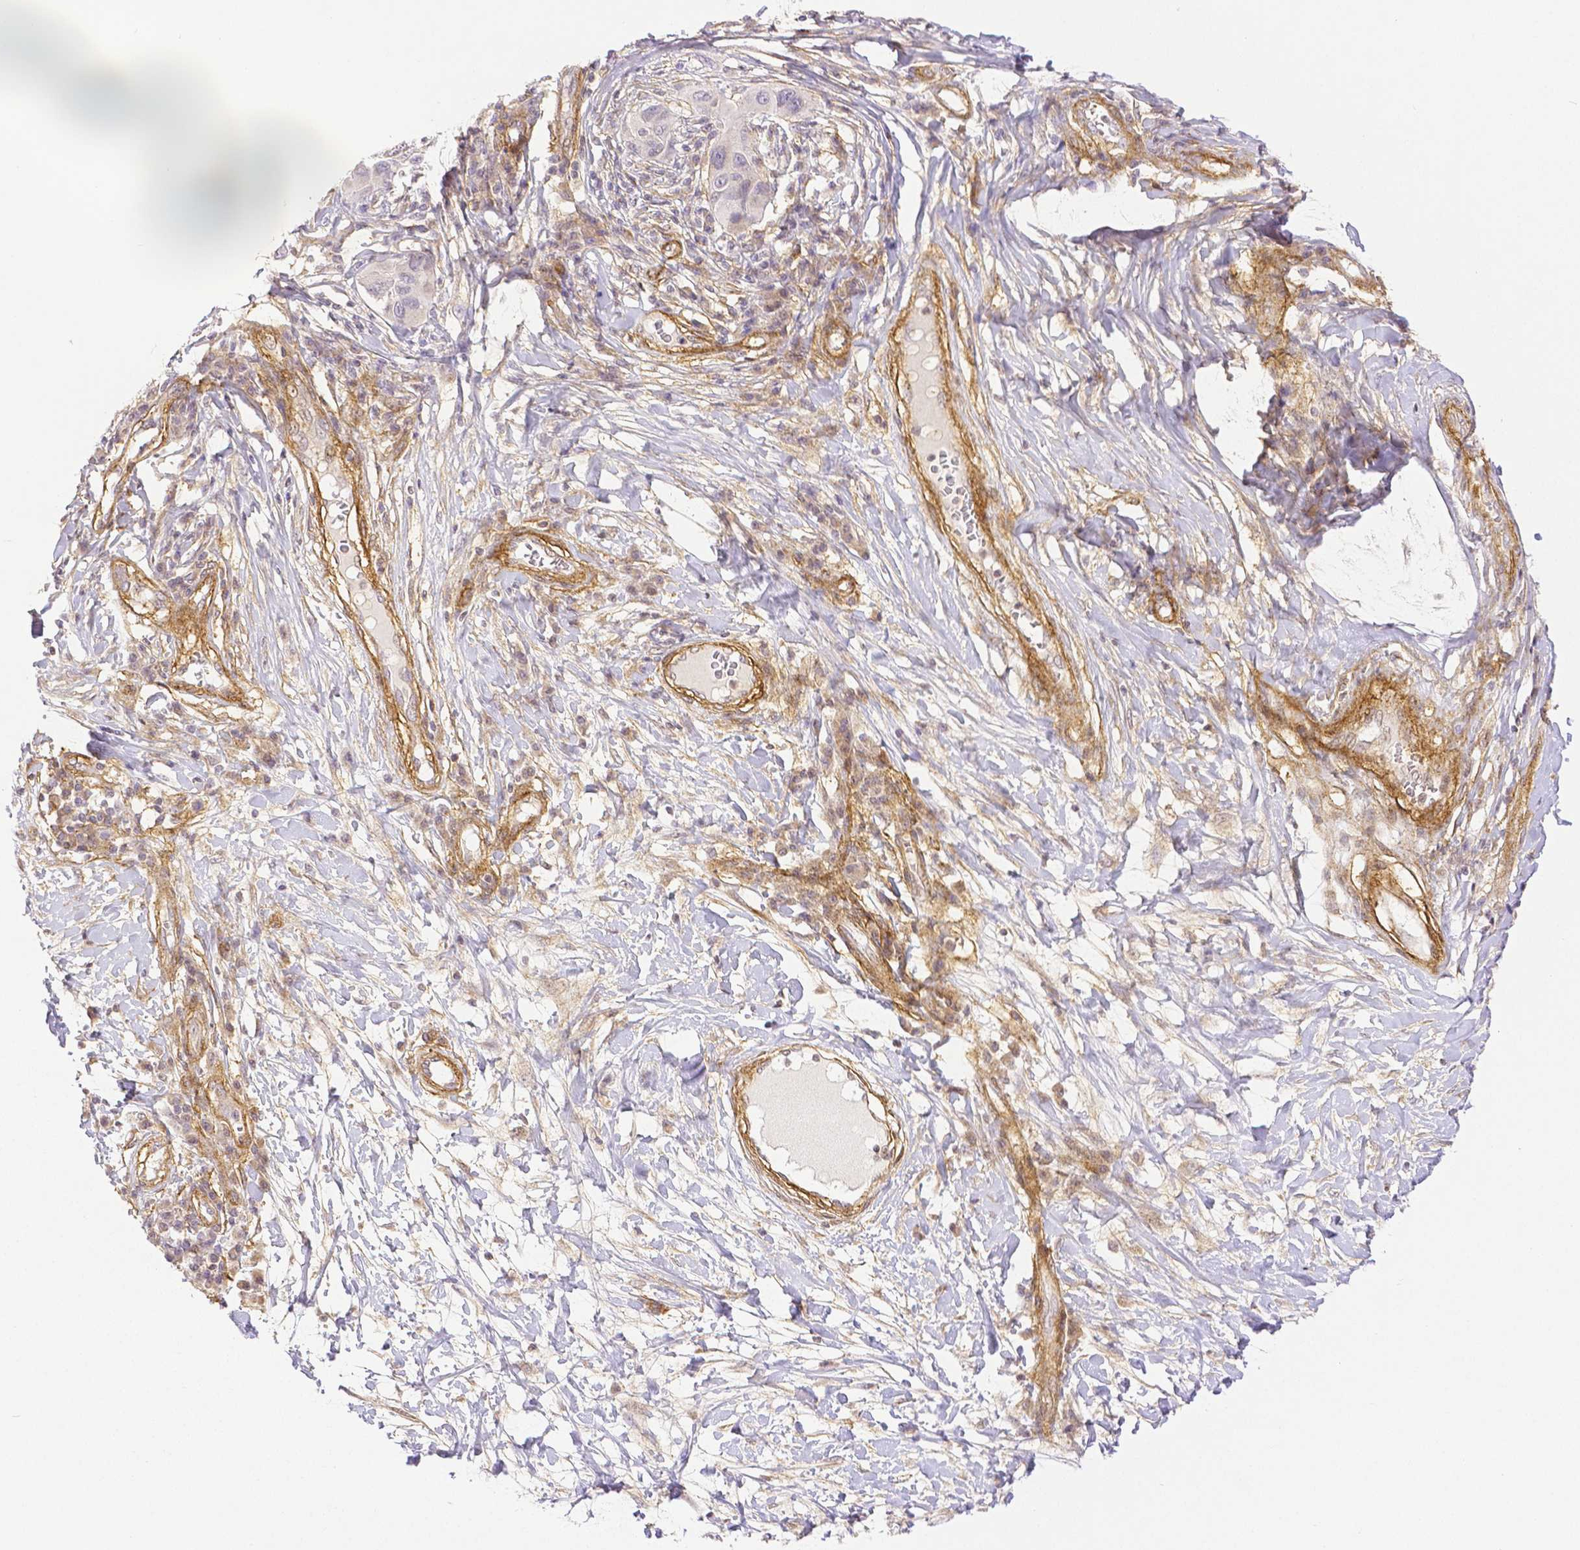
{"staining": {"intensity": "negative", "quantity": "none", "location": "none"}, "tissue": "melanoma", "cell_type": "Tumor cells", "image_type": "cancer", "snomed": [{"axis": "morphology", "description": "Malignant melanoma, NOS"}, {"axis": "topography", "description": "Skin"}], "caption": "Immunohistochemistry (IHC) of melanoma shows no staining in tumor cells. (Brightfield microscopy of DAB (3,3'-diaminobenzidine) IHC at high magnification).", "gene": "THY1", "patient": {"sex": "male", "age": 53}}